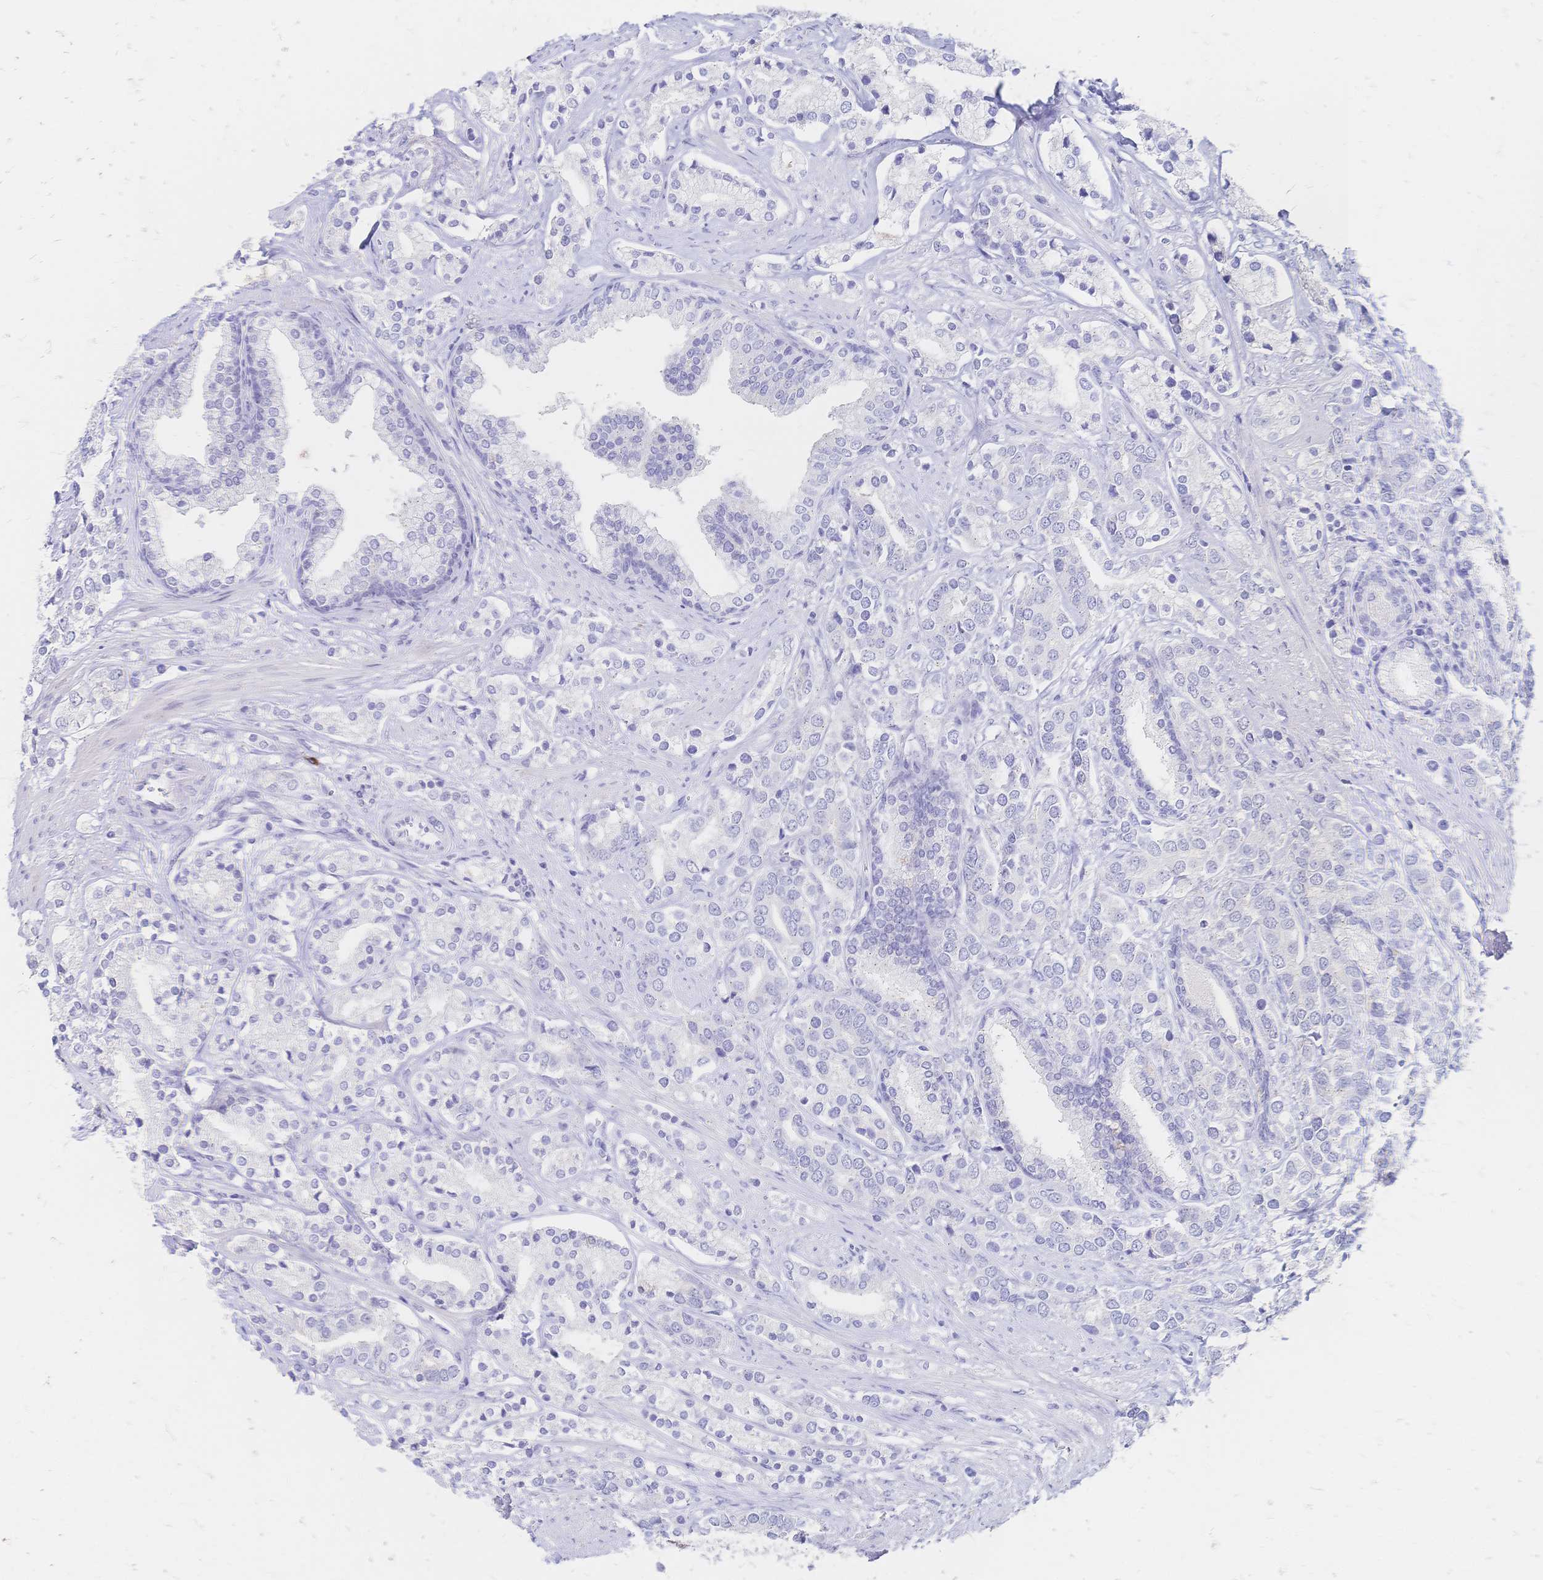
{"staining": {"intensity": "negative", "quantity": "none", "location": "none"}, "tissue": "prostate cancer", "cell_type": "Tumor cells", "image_type": "cancer", "snomed": [{"axis": "morphology", "description": "Adenocarcinoma, High grade"}, {"axis": "topography", "description": "Prostate"}], "caption": "IHC micrograph of neoplastic tissue: prostate adenocarcinoma (high-grade) stained with DAB (3,3'-diaminobenzidine) shows no significant protein staining in tumor cells.", "gene": "PSORS1C2", "patient": {"sex": "male", "age": 58}}